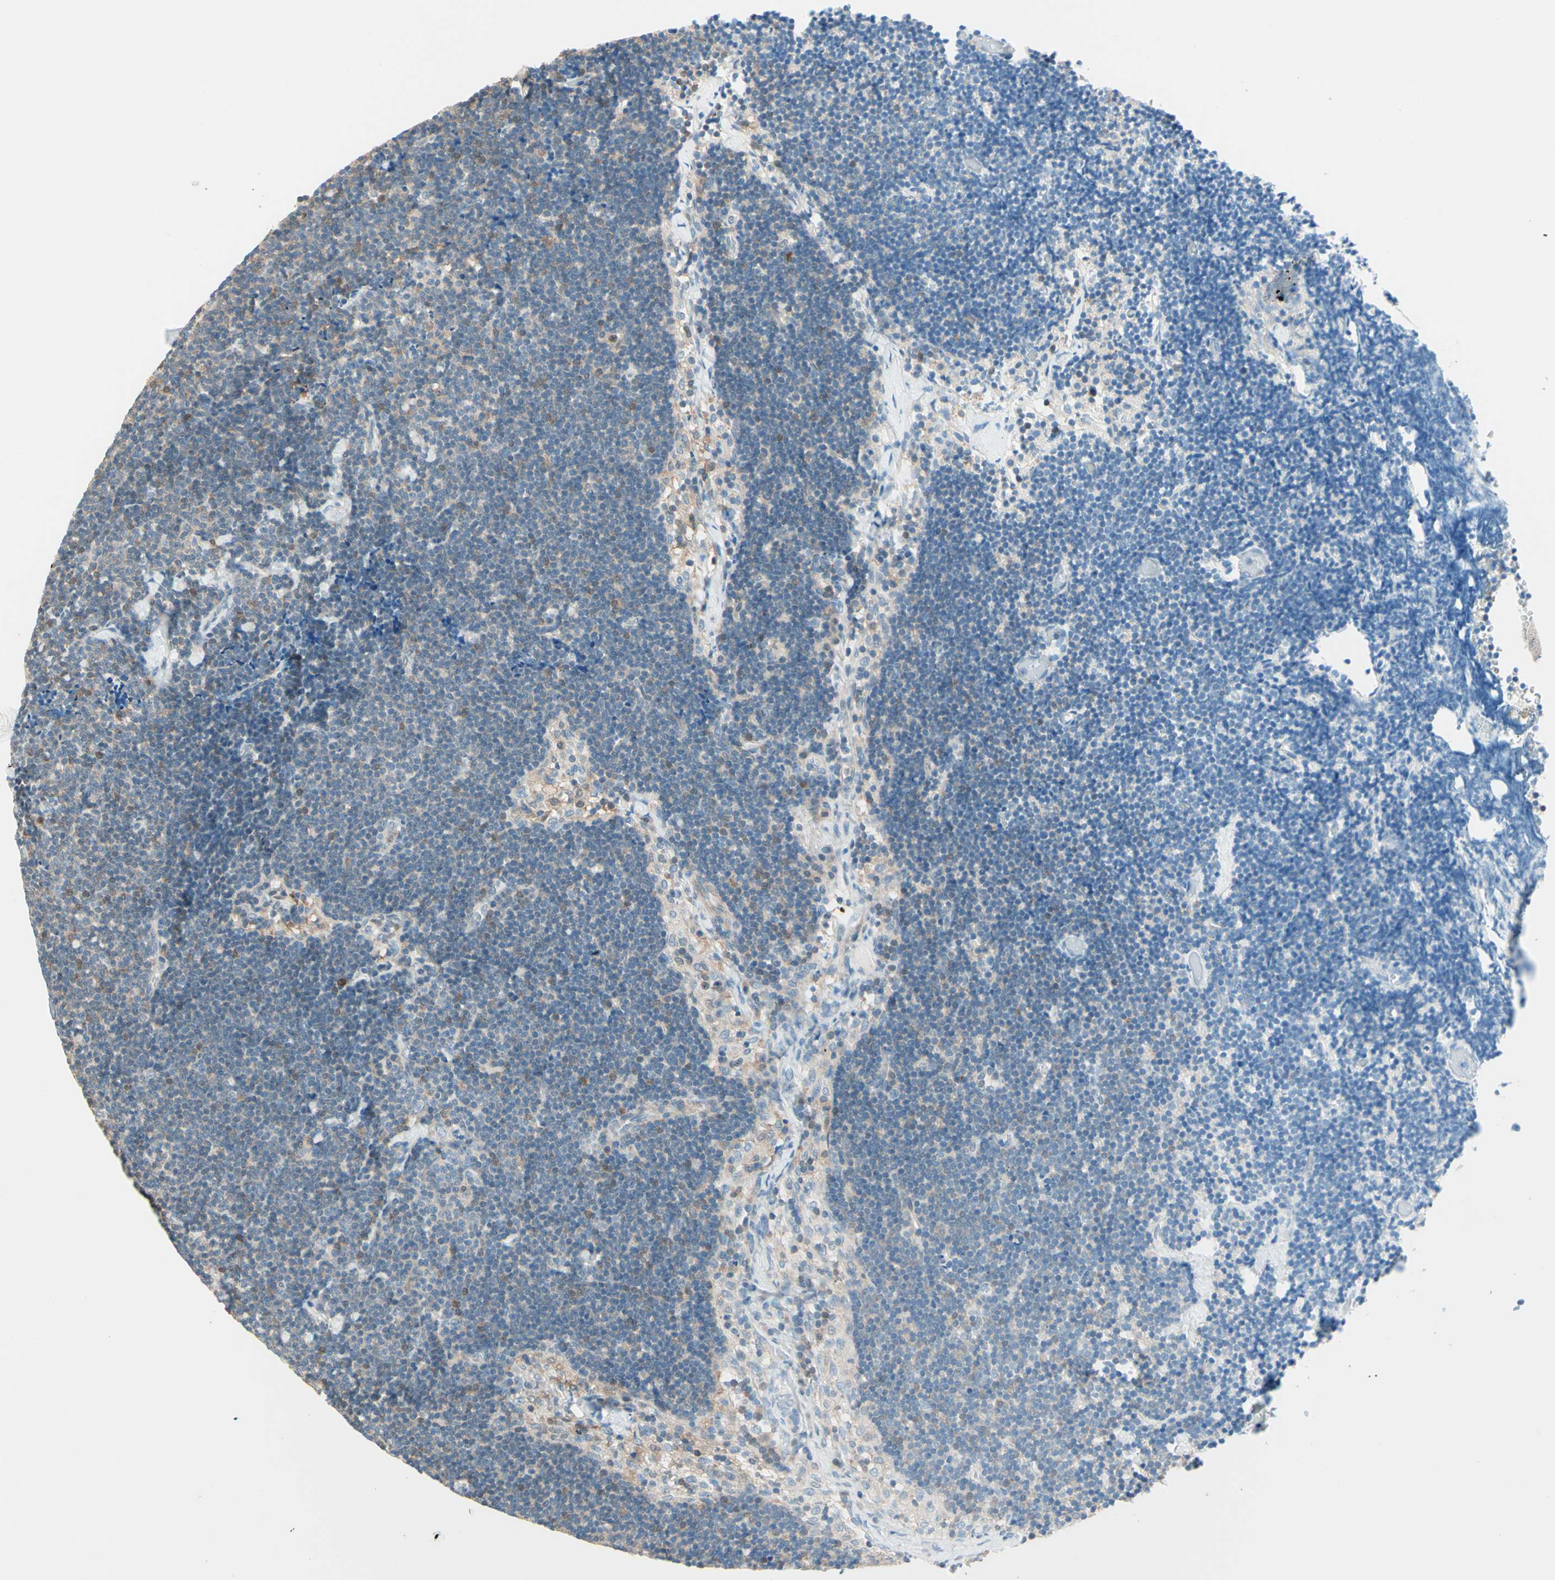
{"staining": {"intensity": "moderate", "quantity": "<25%", "location": "cytoplasmic/membranous"}, "tissue": "lymph node", "cell_type": "Germinal center cells", "image_type": "normal", "snomed": [{"axis": "morphology", "description": "Normal tissue, NOS"}, {"axis": "topography", "description": "Lymph node"}], "caption": "Protein staining of benign lymph node demonstrates moderate cytoplasmic/membranous expression in approximately <25% of germinal center cells. (Stains: DAB (3,3'-diaminobenzidine) in brown, nuclei in blue, Microscopy: brightfield microscopy at high magnification).", "gene": "UPK3B", "patient": {"sex": "male", "age": 63}}